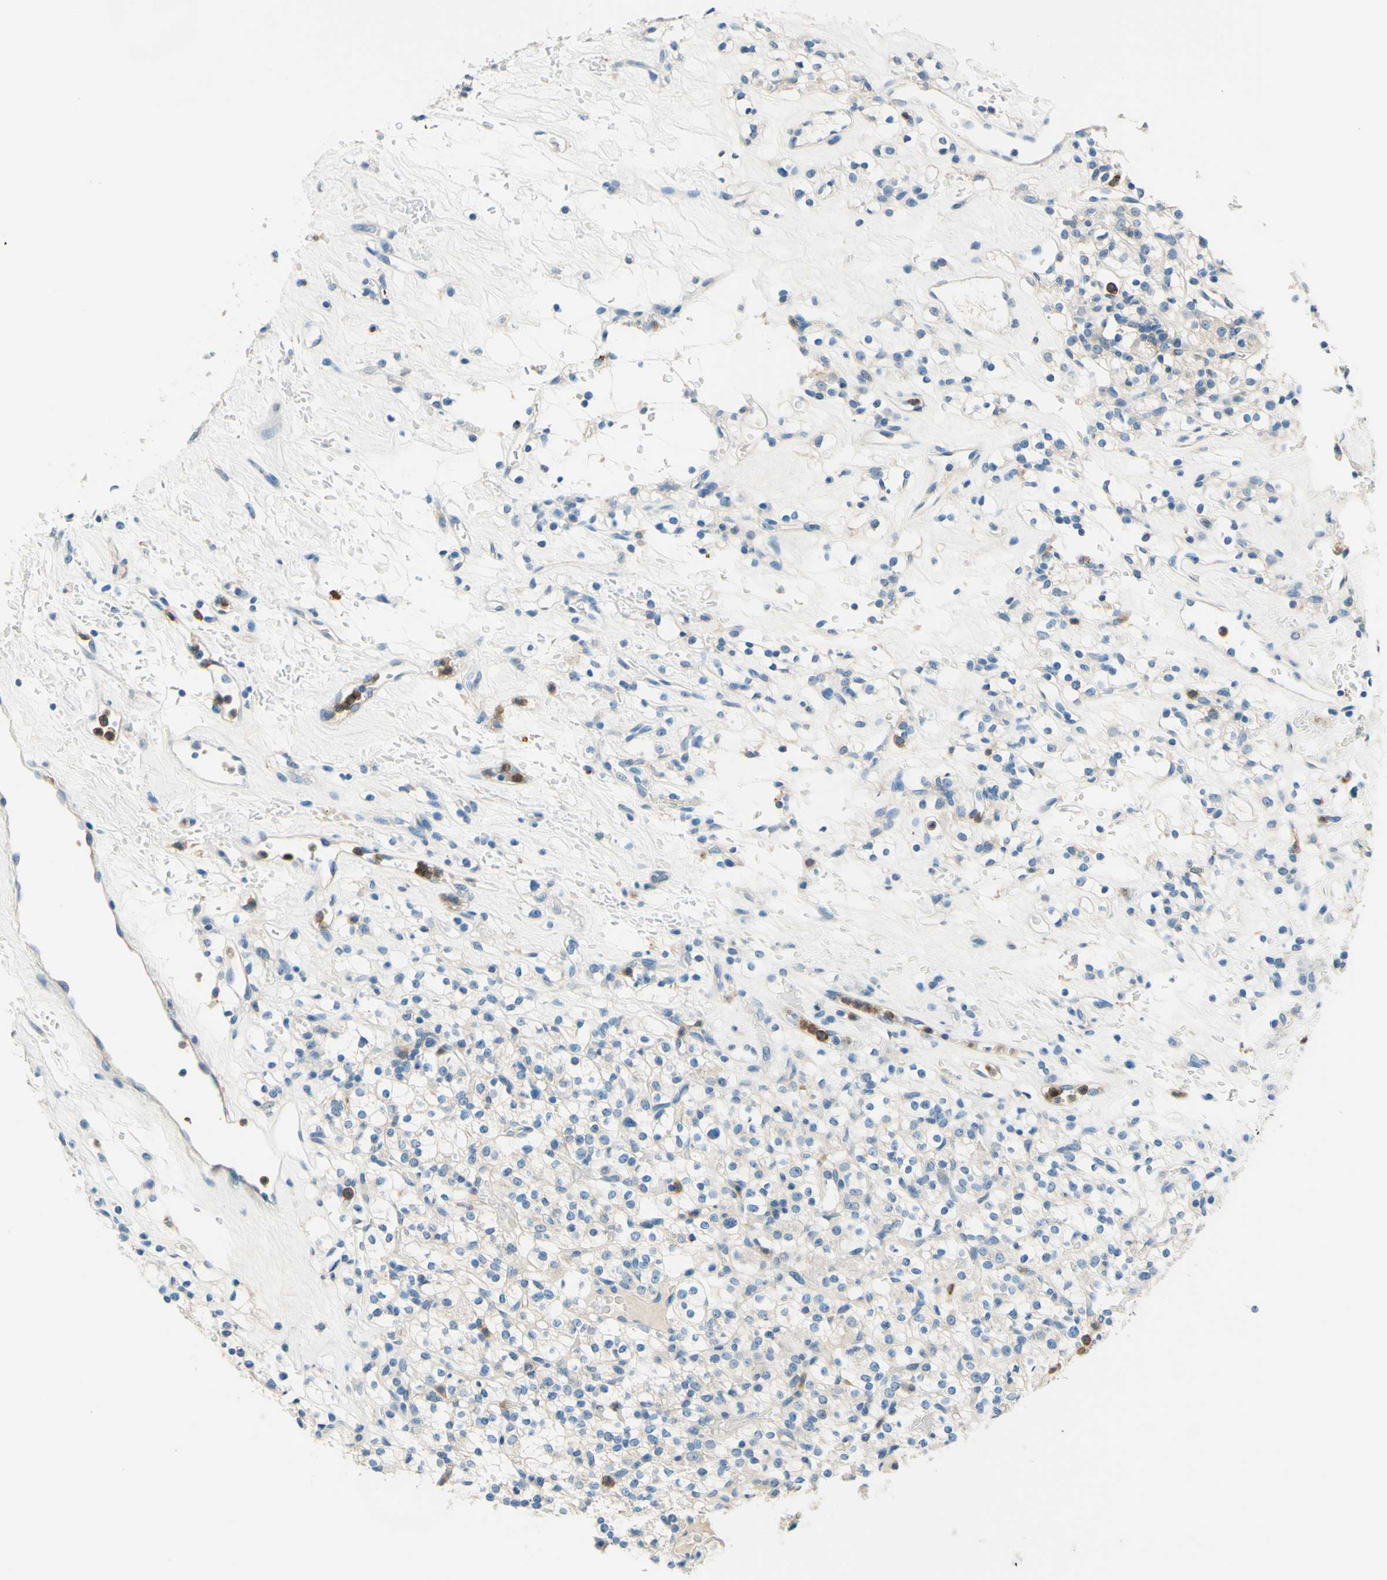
{"staining": {"intensity": "negative", "quantity": "none", "location": "none"}, "tissue": "renal cancer", "cell_type": "Tumor cells", "image_type": "cancer", "snomed": [{"axis": "morphology", "description": "Normal tissue, NOS"}, {"axis": "morphology", "description": "Adenocarcinoma, NOS"}, {"axis": "topography", "description": "Kidney"}], "caption": "The IHC photomicrograph has no significant expression in tumor cells of renal cancer tissue.", "gene": "SIGLEC9", "patient": {"sex": "female", "age": 72}}